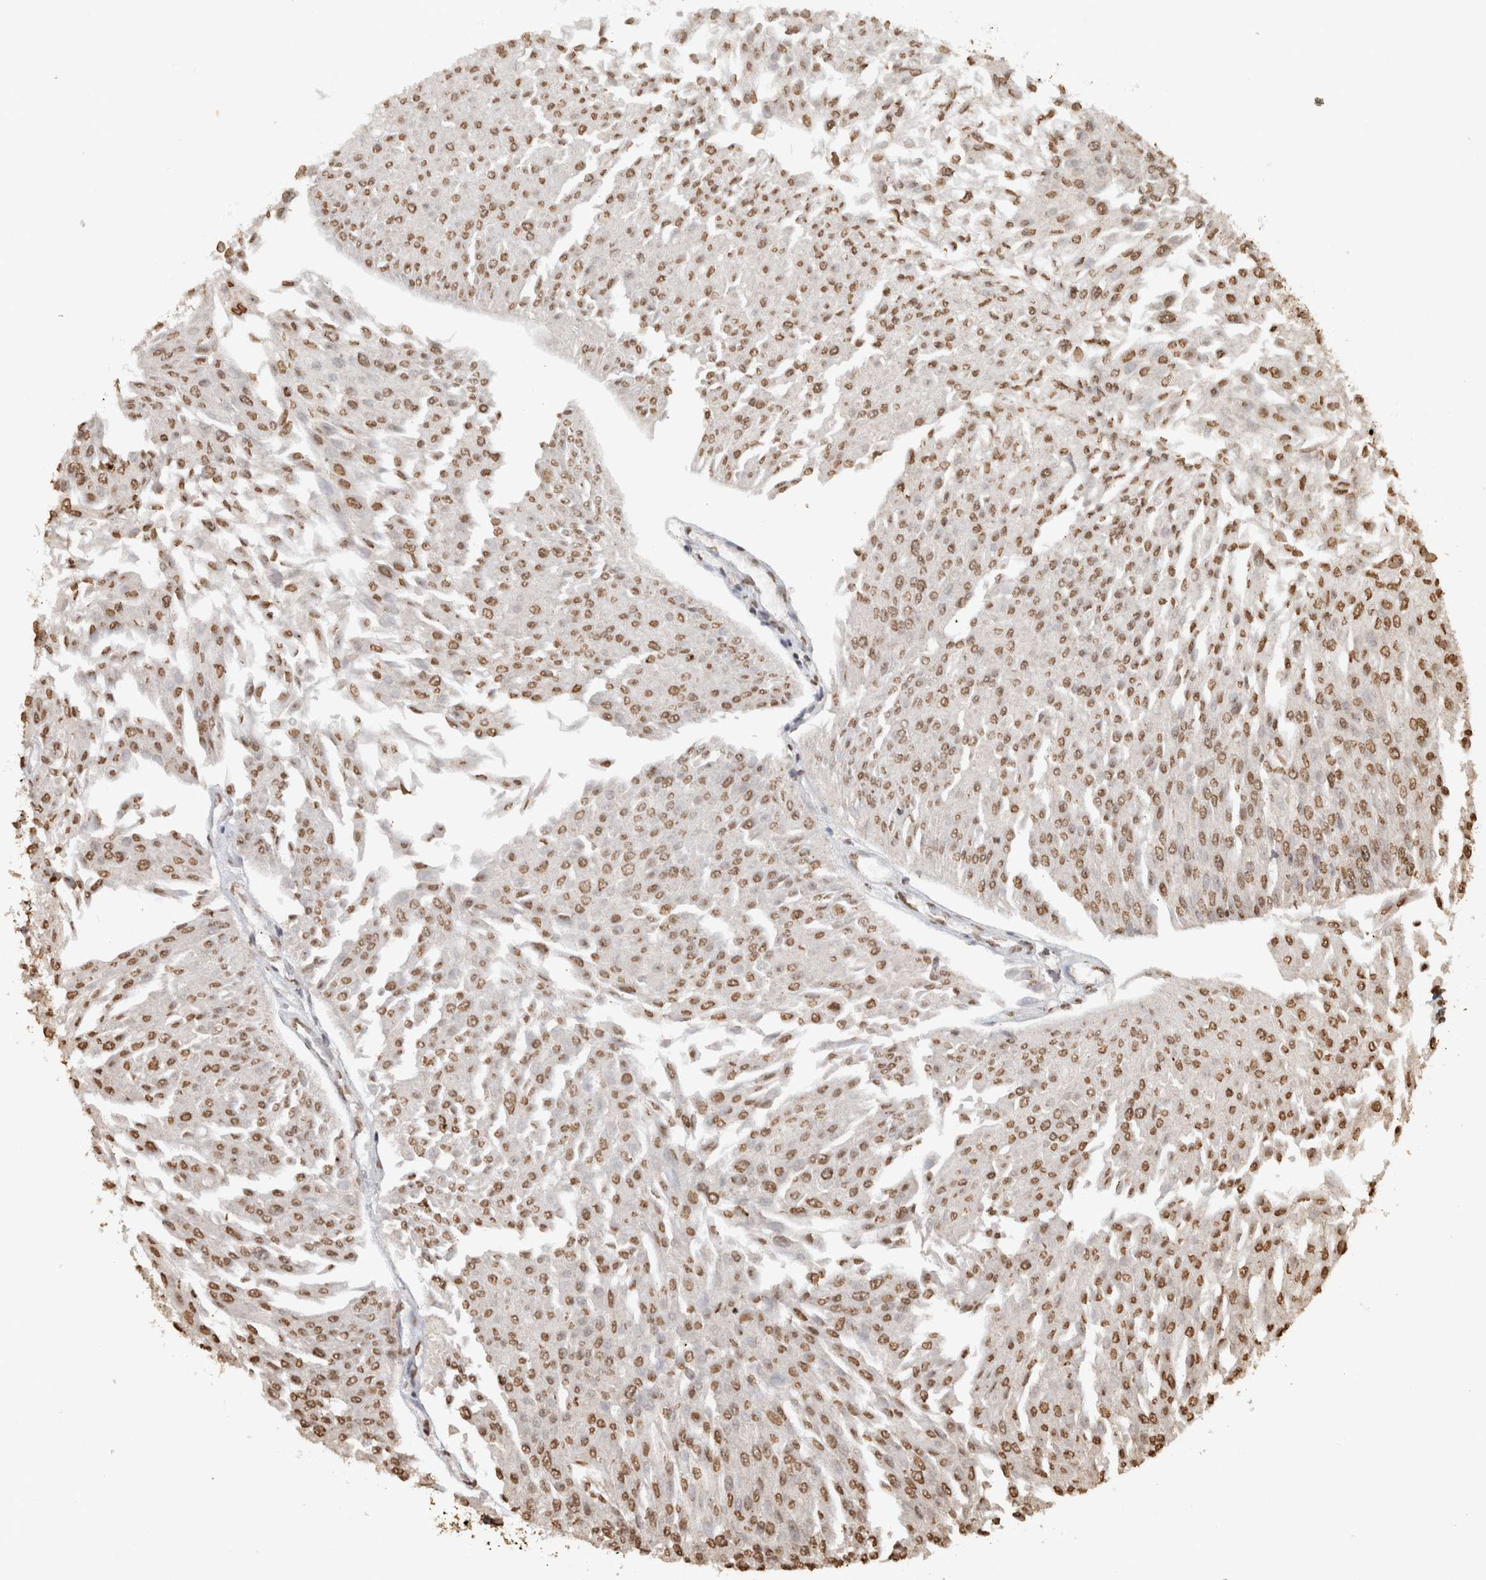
{"staining": {"intensity": "moderate", "quantity": ">75%", "location": "nuclear"}, "tissue": "urothelial cancer", "cell_type": "Tumor cells", "image_type": "cancer", "snomed": [{"axis": "morphology", "description": "Urothelial carcinoma, Low grade"}, {"axis": "topography", "description": "Urinary bladder"}], "caption": "Tumor cells exhibit medium levels of moderate nuclear expression in about >75% of cells in low-grade urothelial carcinoma.", "gene": "HAND2", "patient": {"sex": "male", "age": 67}}